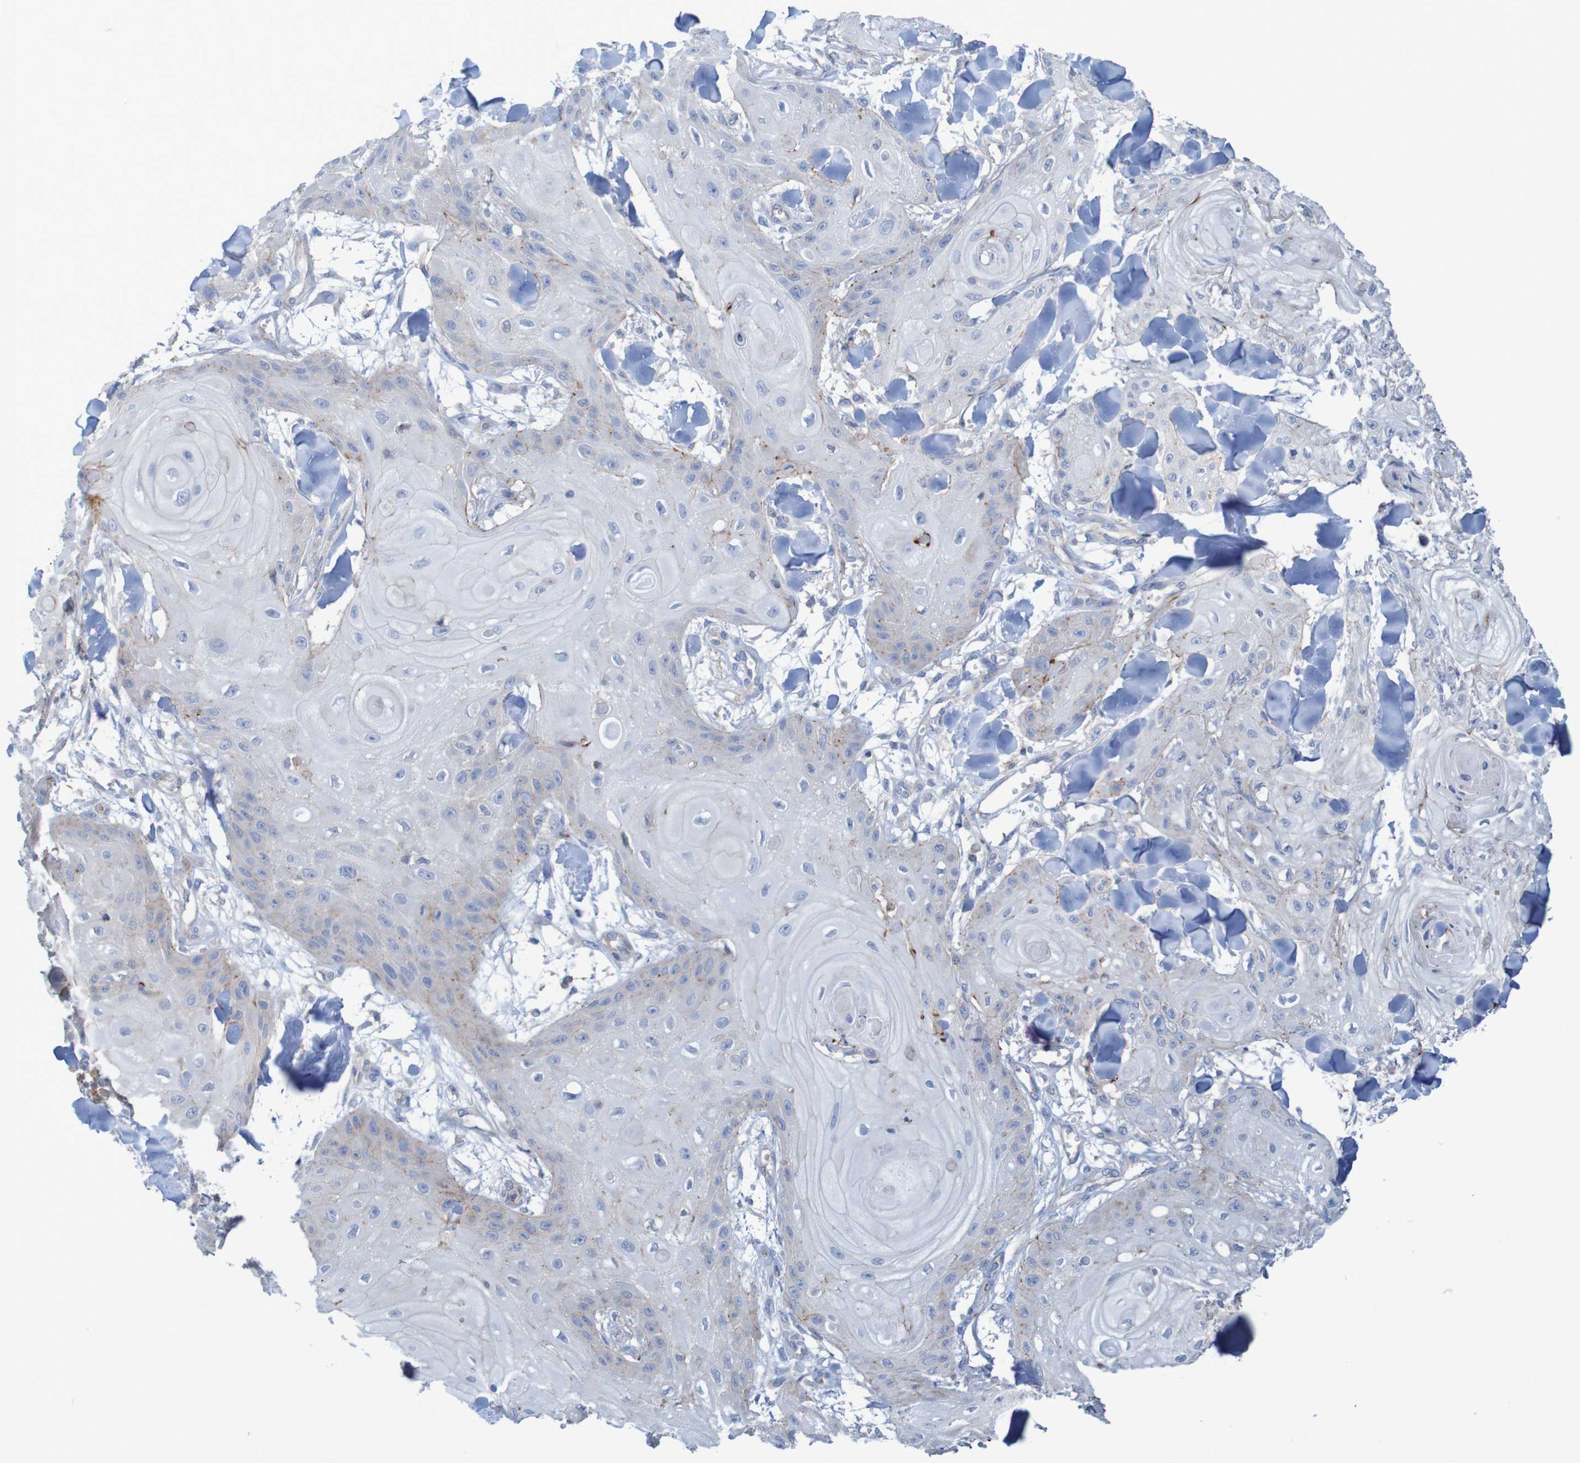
{"staining": {"intensity": "negative", "quantity": "none", "location": "none"}, "tissue": "skin cancer", "cell_type": "Tumor cells", "image_type": "cancer", "snomed": [{"axis": "morphology", "description": "Squamous cell carcinoma, NOS"}, {"axis": "topography", "description": "Skin"}], "caption": "Protein analysis of squamous cell carcinoma (skin) reveals no significant expression in tumor cells.", "gene": "RNF182", "patient": {"sex": "male", "age": 74}}